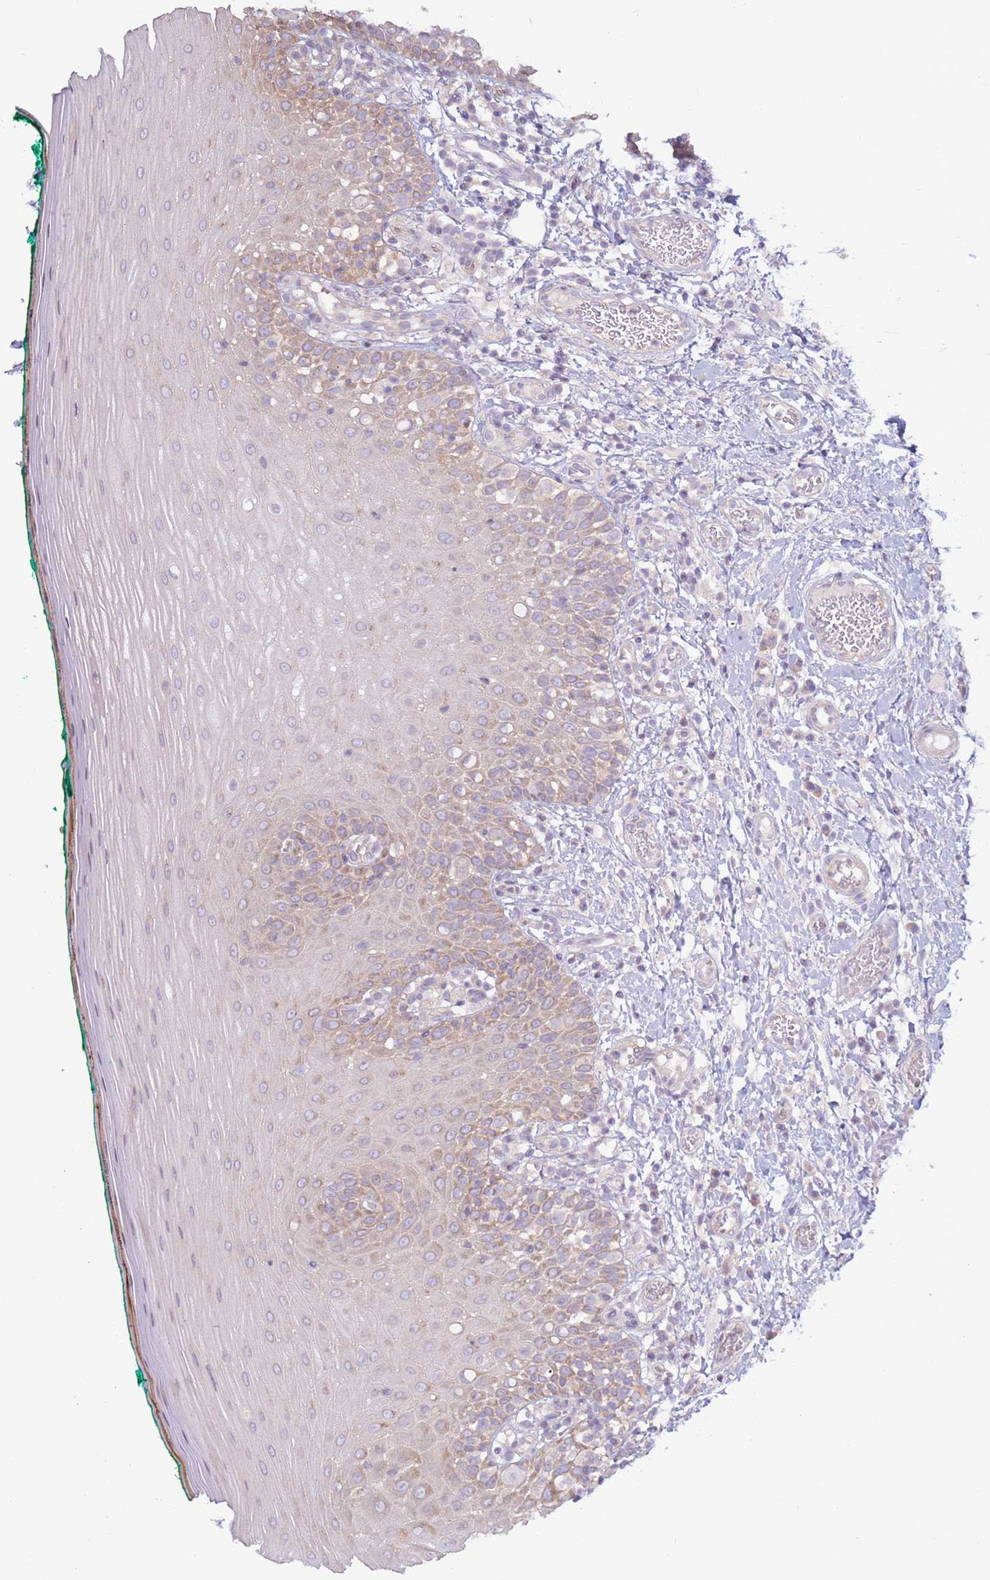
{"staining": {"intensity": "weak", "quantity": "25%-75%", "location": "cytoplasmic/membranous"}, "tissue": "oral mucosa", "cell_type": "Squamous epithelial cells", "image_type": "normal", "snomed": [{"axis": "morphology", "description": "Normal tissue, NOS"}, {"axis": "topography", "description": "Oral tissue"}], "caption": "Immunohistochemical staining of benign human oral mucosa exhibits weak cytoplasmic/membranous protein staining in about 25%-75% of squamous epithelial cells.", "gene": "EVA1B", "patient": {"sex": "female", "age": 83}}